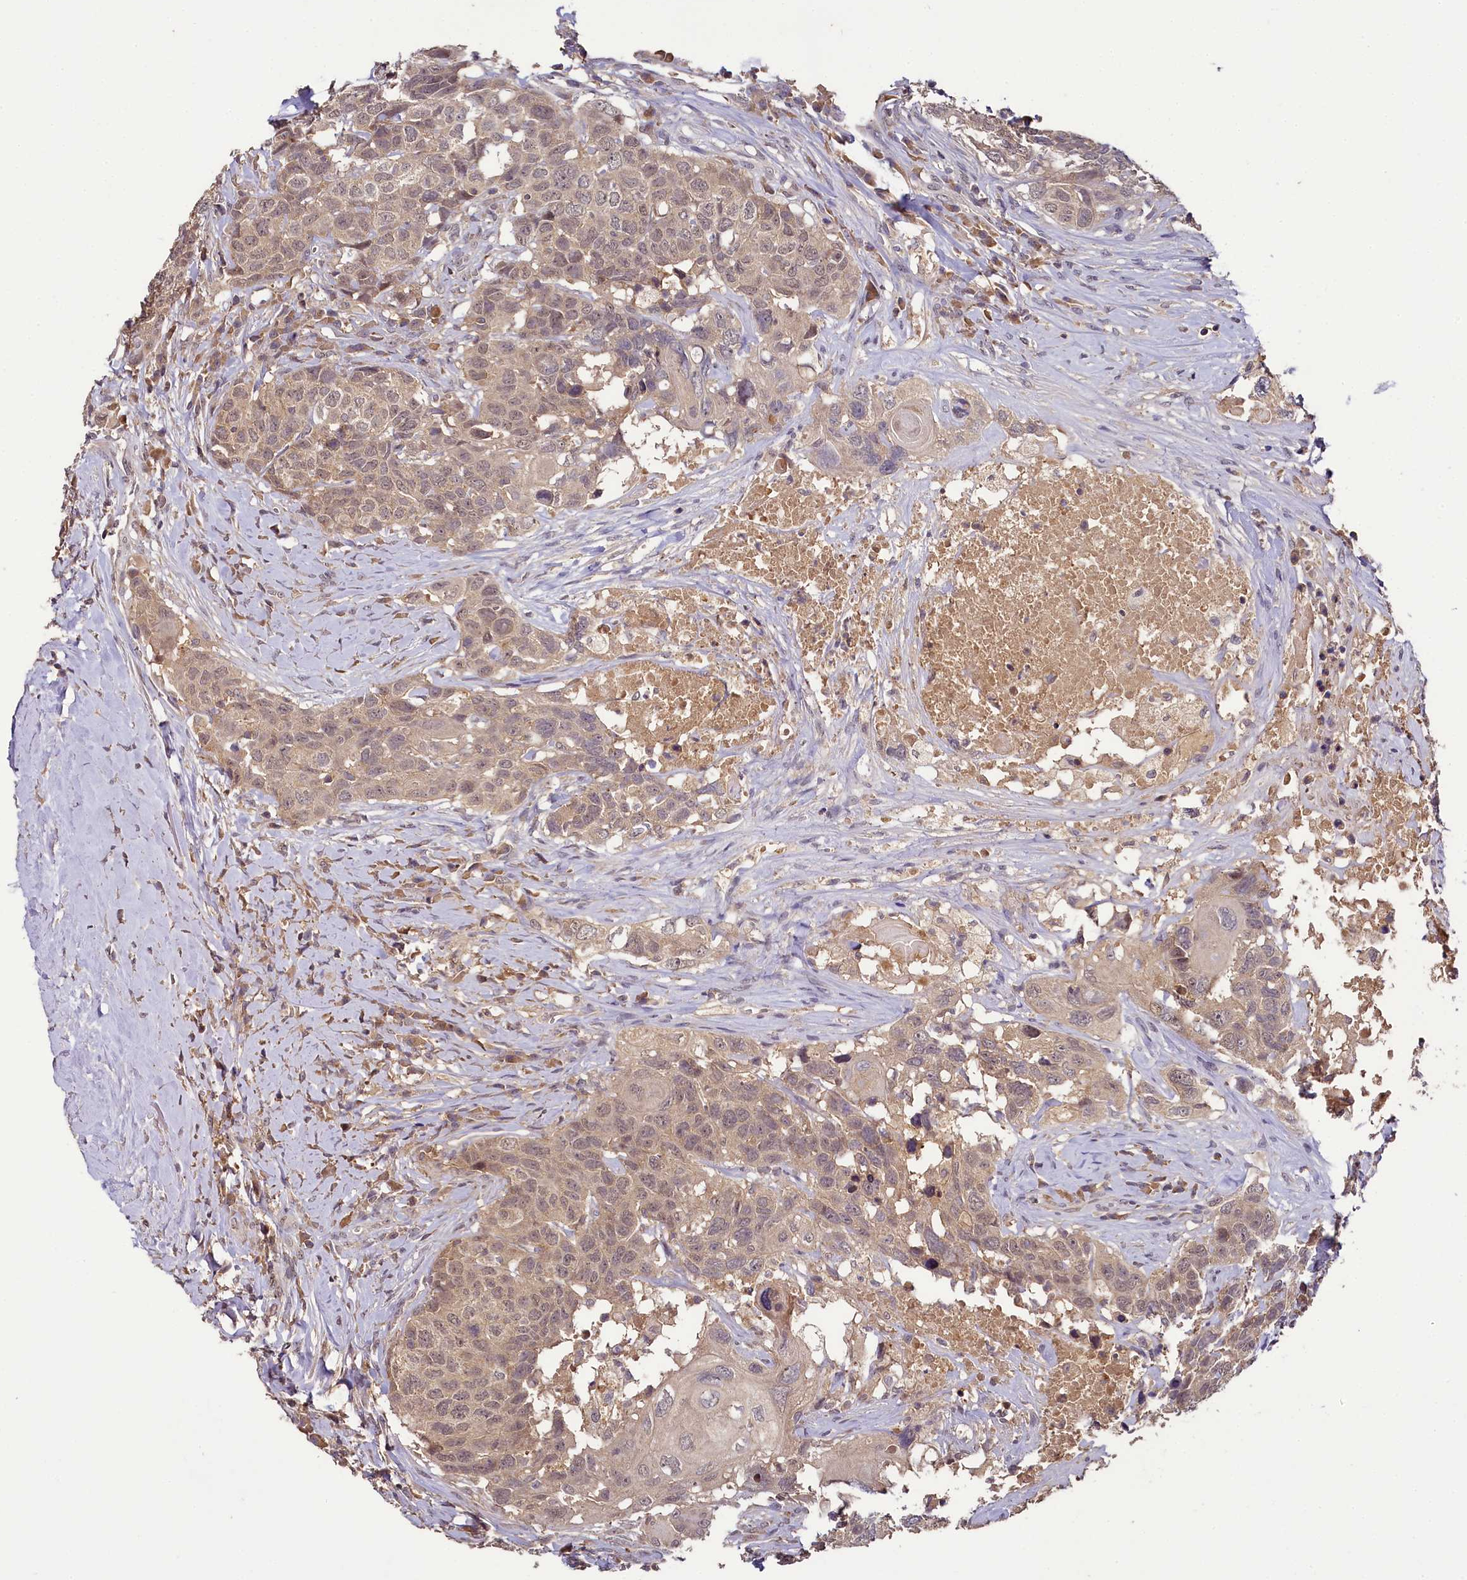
{"staining": {"intensity": "weak", "quantity": ">75%", "location": "cytoplasmic/membranous,nuclear"}, "tissue": "head and neck cancer", "cell_type": "Tumor cells", "image_type": "cancer", "snomed": [{"axis": "morphology", "description": "Squamous cell carcinoma, NOS"}, {"axis": "topography", "description": "Head-Neck"}], "caption": "About >75% of tumor cells in head and neck cancer reveal weak cytoplasmic/membranous and nuclear protein positivity as visualized by brown immunohistochemical staining.", "gene": "TMEM39A", "patient": {"sex": "male", "age": 66}}